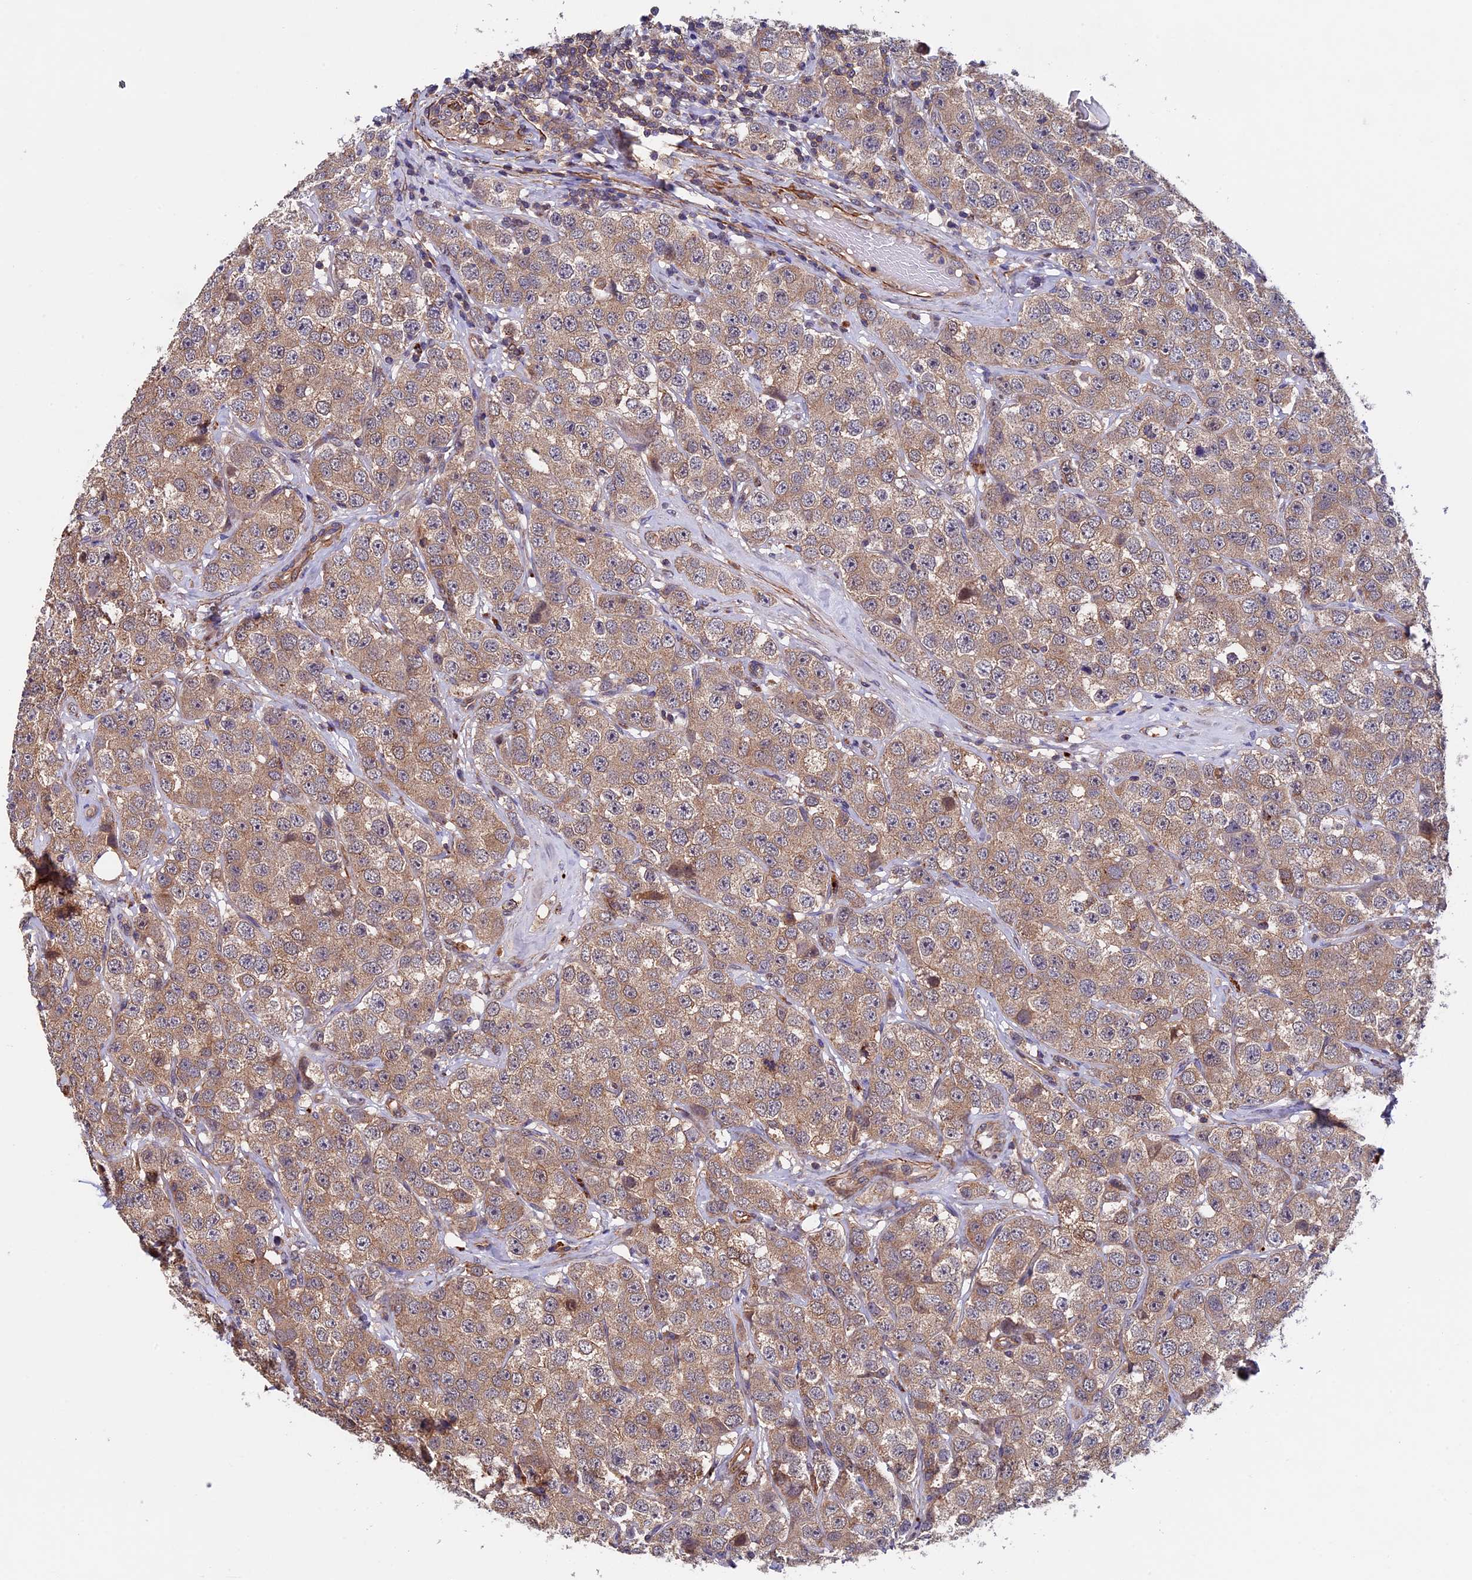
{"staining": {"intensity": "weak", "quantity": ">75%", "location": "cytoplasmic/membranous"}, "tissue": "testis cancer", "cell_type": "Tumor cells", "image_type": "cancer", "snomed": [{"axis": "morphology", "description": "Seminoma, NOS"}, {"axis": "topography", "description": "Testis"}], "caption": "Immunohistochemical staining of human seminoma (testis) displays weak cytoplasmic/membranous protein staining in approximately >75% of tumor cells.", "gene": "SLC9A5", "patient": {"sex": "male", "age": 28}}